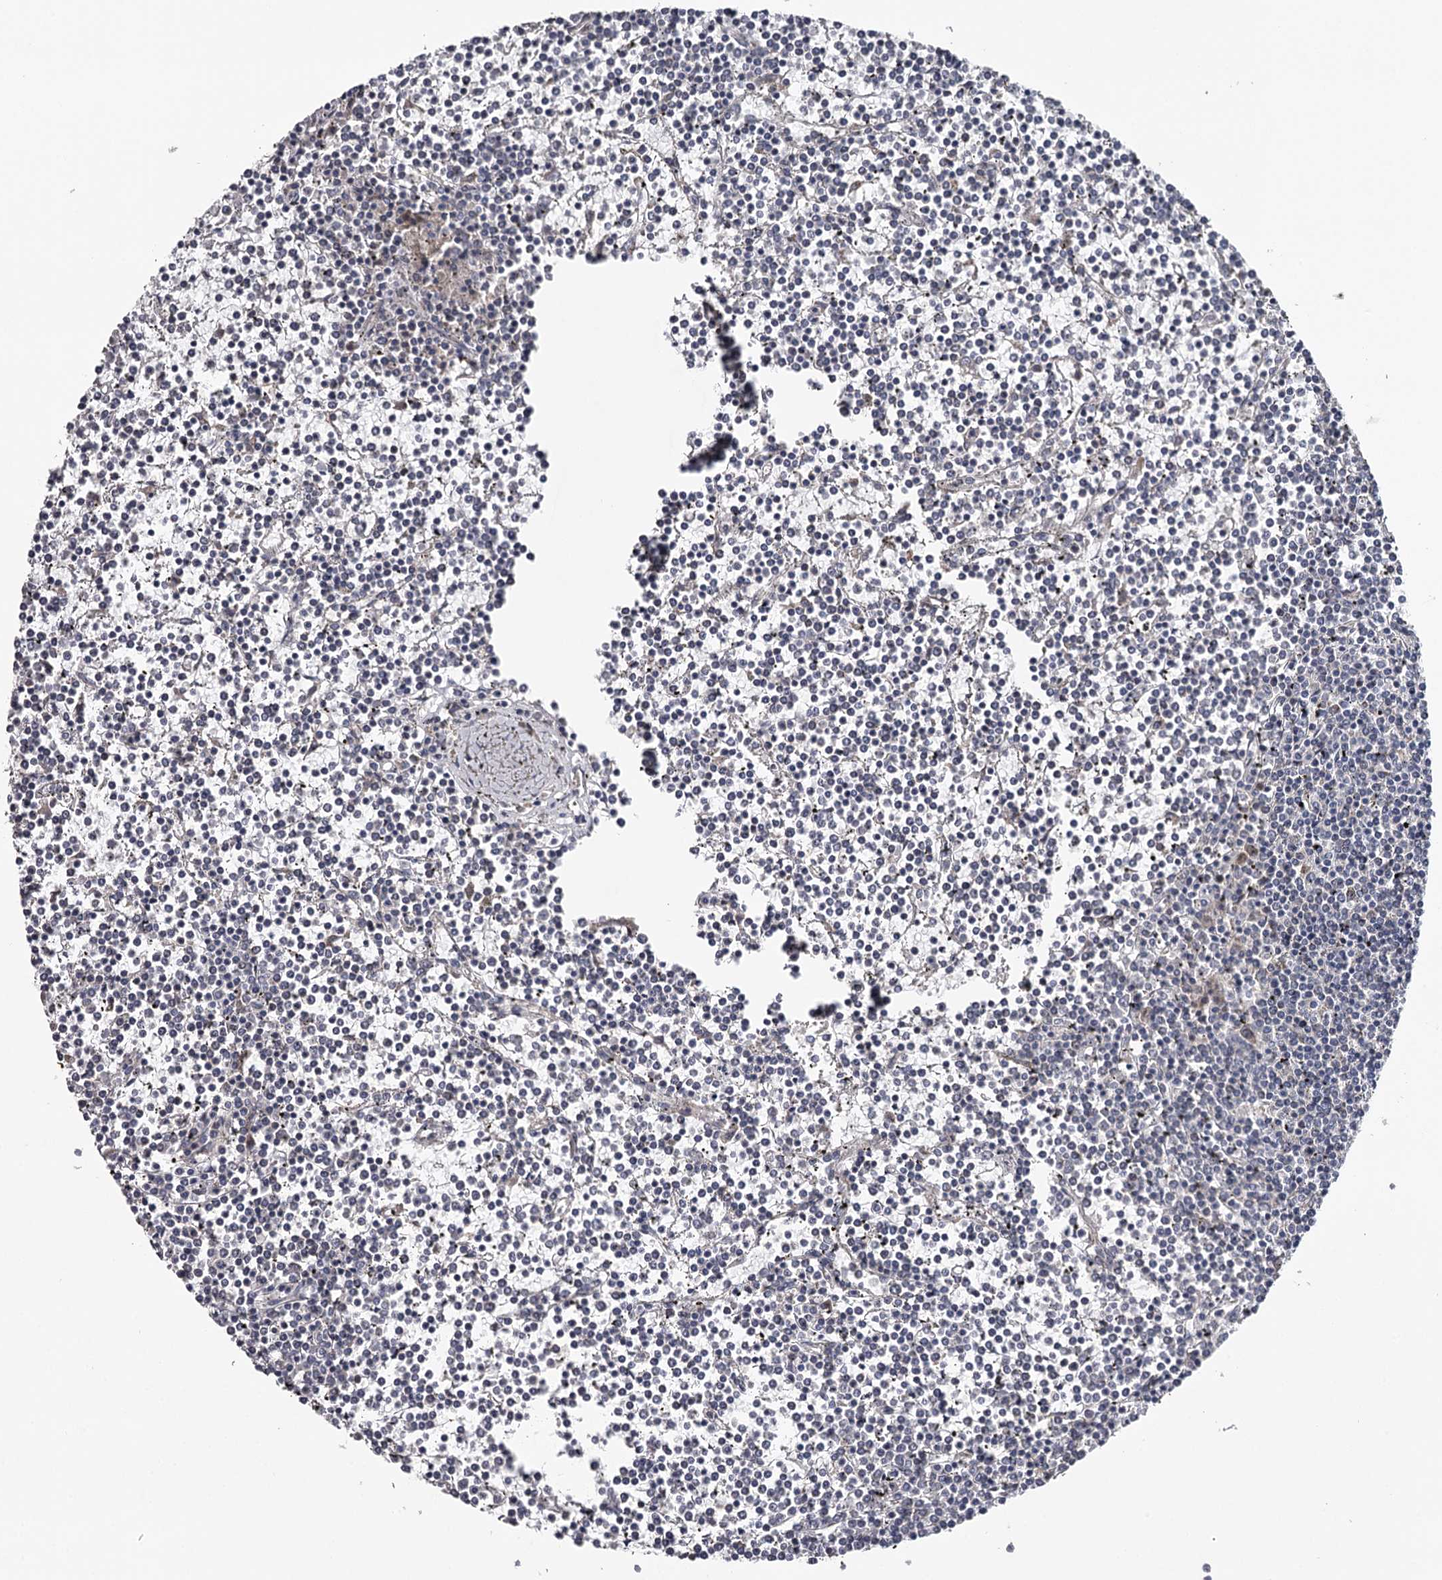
{"staining": {"intensity": "negative", "quantity": "none", "location": "none"}, "tissue": "lymphoma", "cell_type": "Tumor cells", "image_type": "cancer", "snomed": [{"axis": "morphology", "description": "Malignant lymphoma, non-Hodgkin's type, Low grade"}, {"axis": "topography", "description": "Spleen"}], "caption": "Protein analysis of malignant lymphoma, non-Hodgkin's type (low-grade) demonstrates no significant positivity in tumor cells.", "gene": "GTSF1", "patient": {"sex": "female", "age": 19}}